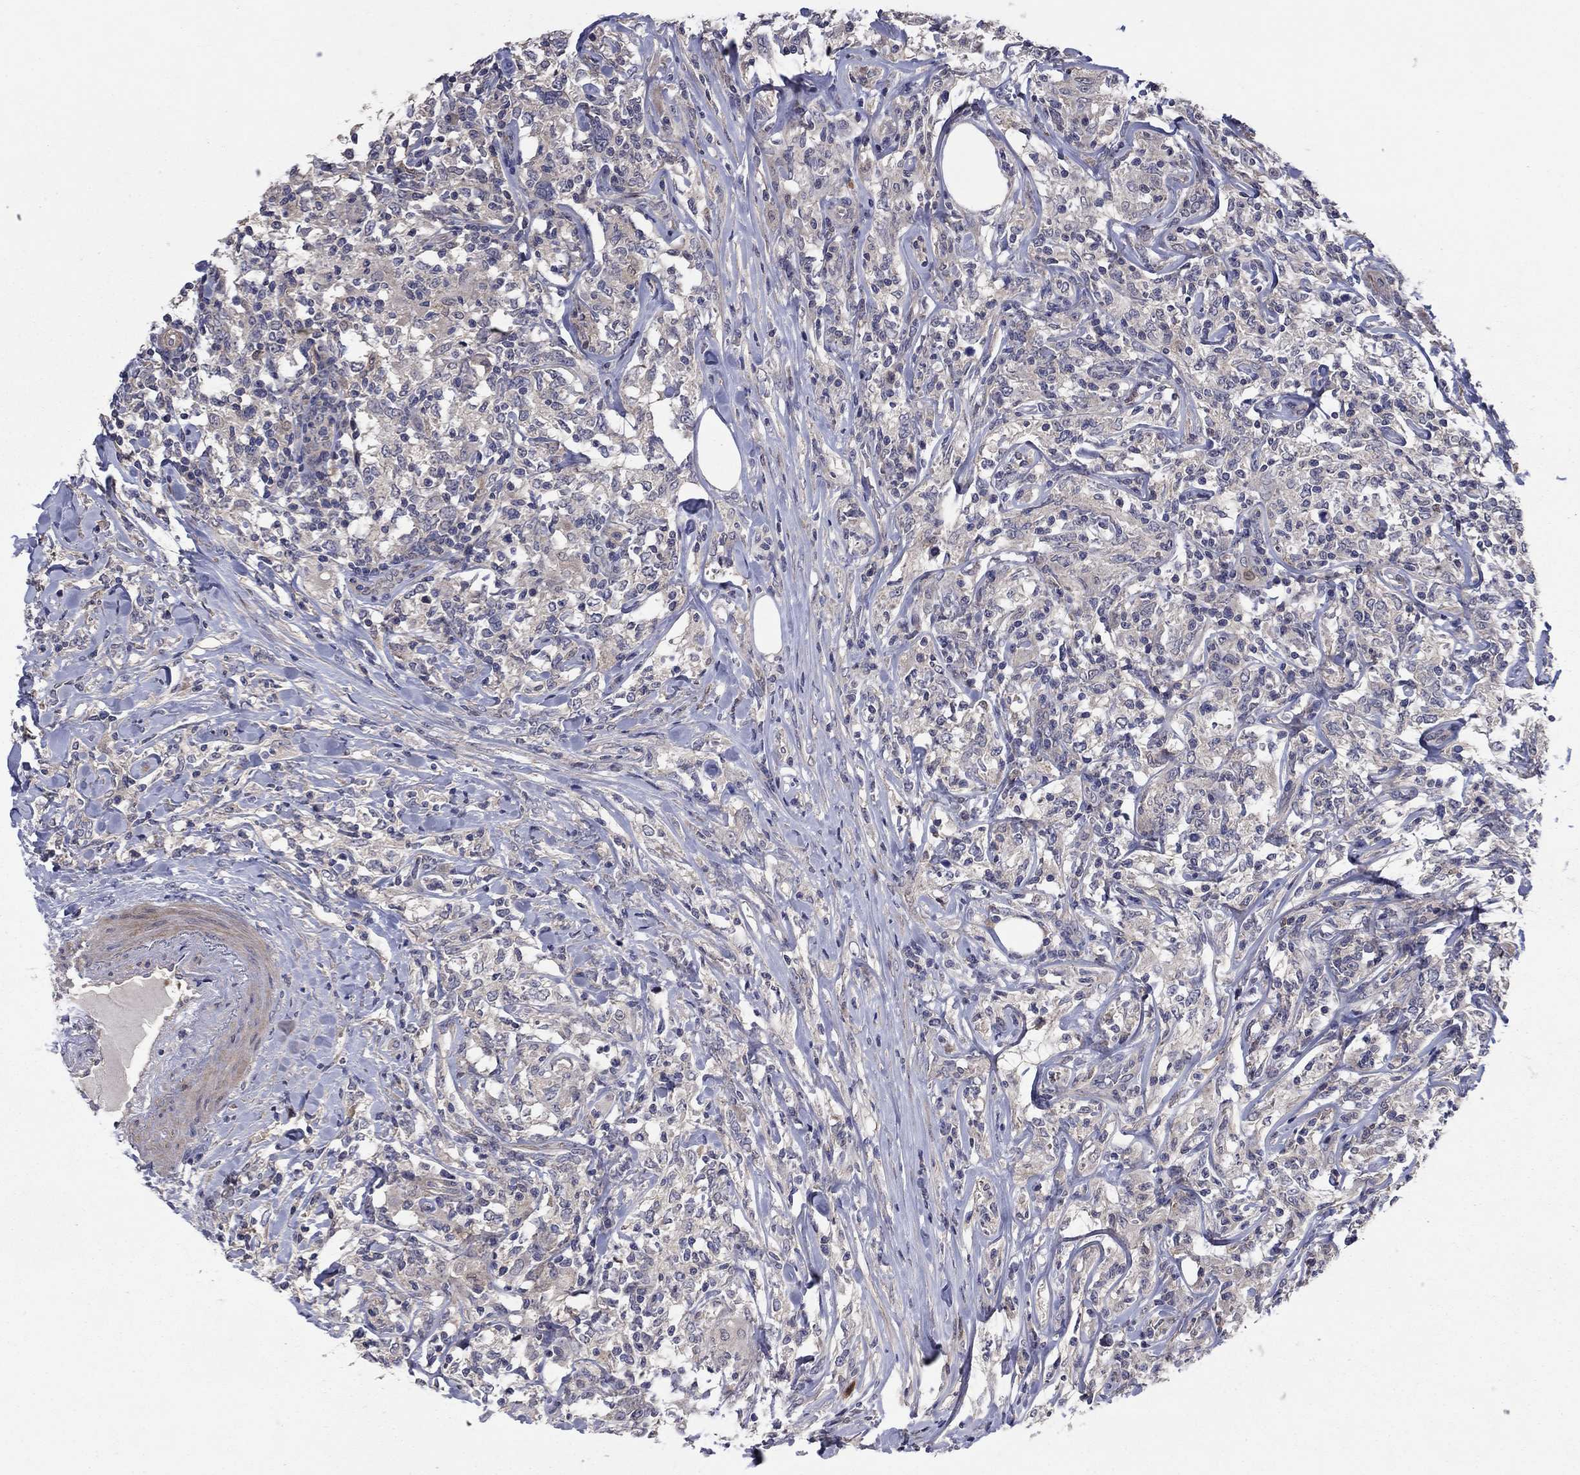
{"staining": {"intensity": "negative", "quantity": "none", "location": "none"}, "tissue": "lymphoma", "cell_type": "Tumor cells", "image_type": "cancer", "snomed": [{"axis": "morphology", "description": "Malignant lymphoma, non-Hodgkin's type, High grade"}, {"axis": "topography", "description": "Lymph node"}], "caption": "High-grade malignant lymphoma, non-Hodgkin's type stained for a protein using immunohistochemistry reveals no positivity tumor cells.", "gene": "MSRB1", "patient": {"sex": "female", "age": 84}}